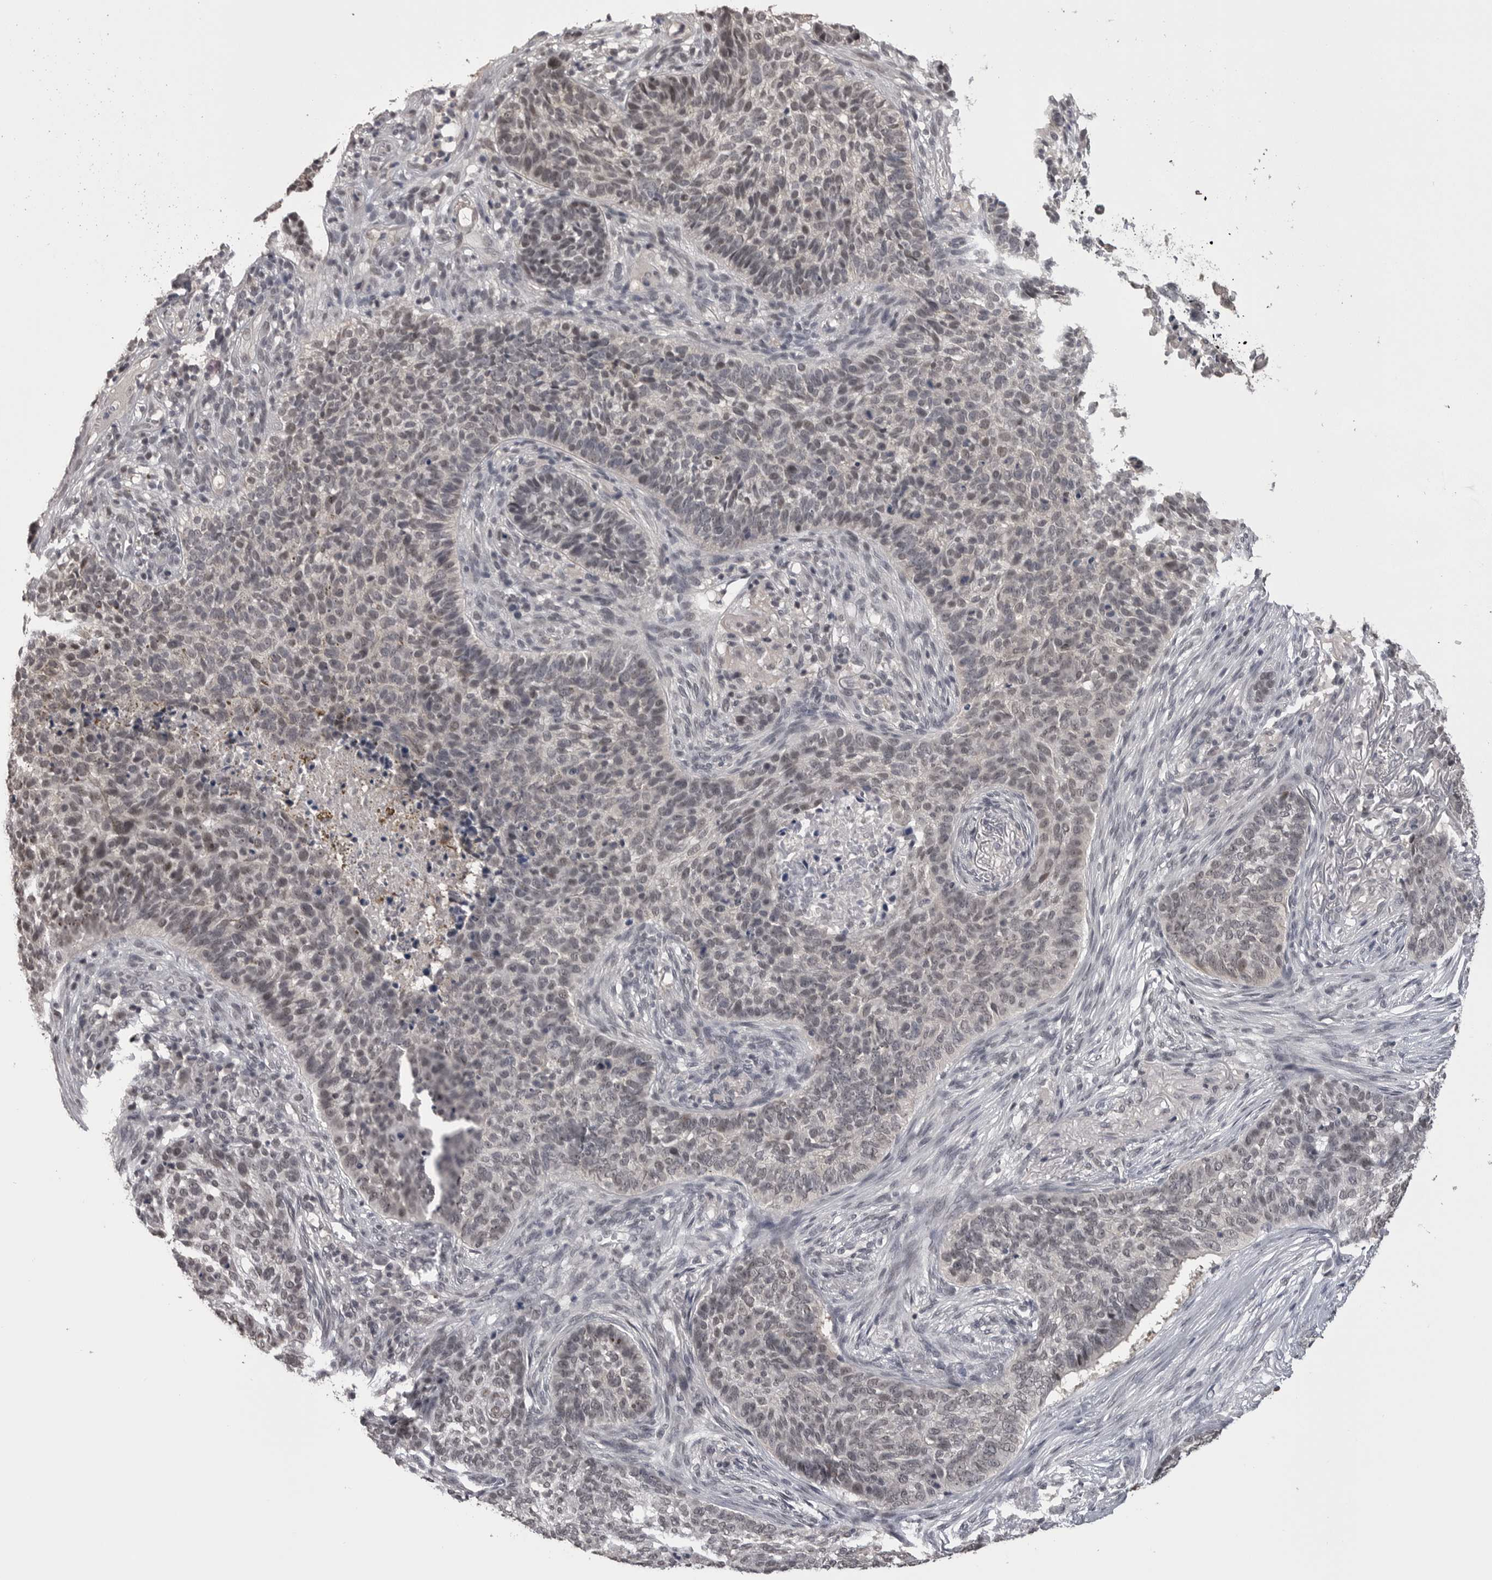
{"staining": {"intensity": "weak", "quantity": "<25%", "location": "nuclear"}, "tissue": "skin cancer", "cell_type": "Tumor cells", "image_type": "cancer", "snomed": [{"axis": "morphology", "description": "Basal cell carcinoma"}, {"axis": "topography", "description": "Skin"}], "caption": "Immunohistochemistry micrograph of neoplastic tissue: human basal cell carcinoma (skin) stained with DAB displays no significant protein staining in tumor cells.", "gene": "DLG2", "patient": {"sex": "male", "age": 85}}